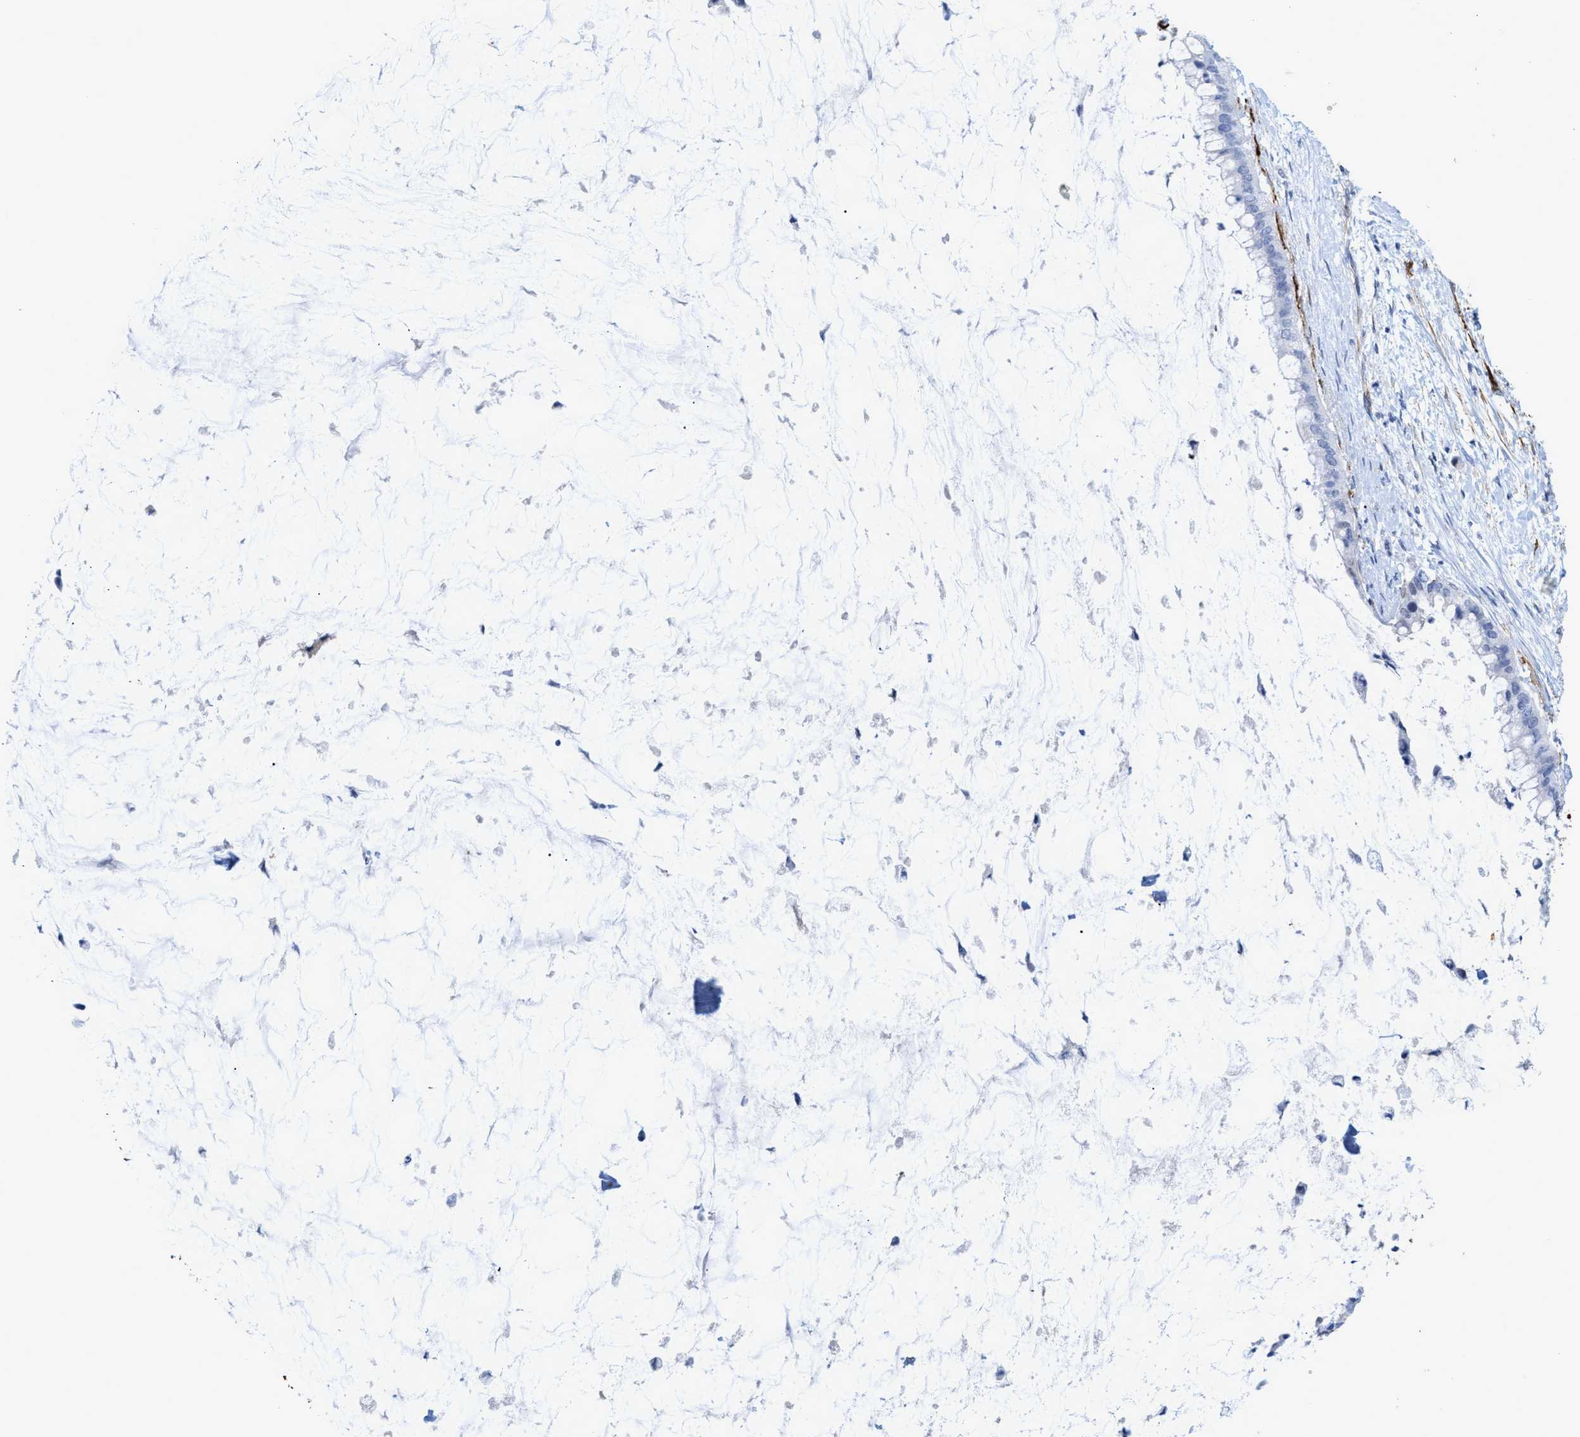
{"staining": {"intensity": "negative", "quantity": "none", "location": "none"}, "tissue": "pancreatic cancer", "cell_type": "Tumor cells", "image_type": "cancer", "snomed": [{"axis": "morphology", "description": "Adenocarcinoma, NOS"}, {"axis": "topography", "description": "Pancreas"}], "caption": "This photomicrograph is of adenocarcinoma (pancreatic) stained with immunohistochemistry (IHC) to label a protein in brown with the nuclei are counter-stained blue. There is no expression in tumor cells. (Stains: DAB (3,3'-diaminobenzidine) immunohistochemistry with hematoxylin counter stain, Microscopy: brightfield microscopy at high magnification).", "gene": "TAGLN", "patient": {"sex": "male", "age": 41}}